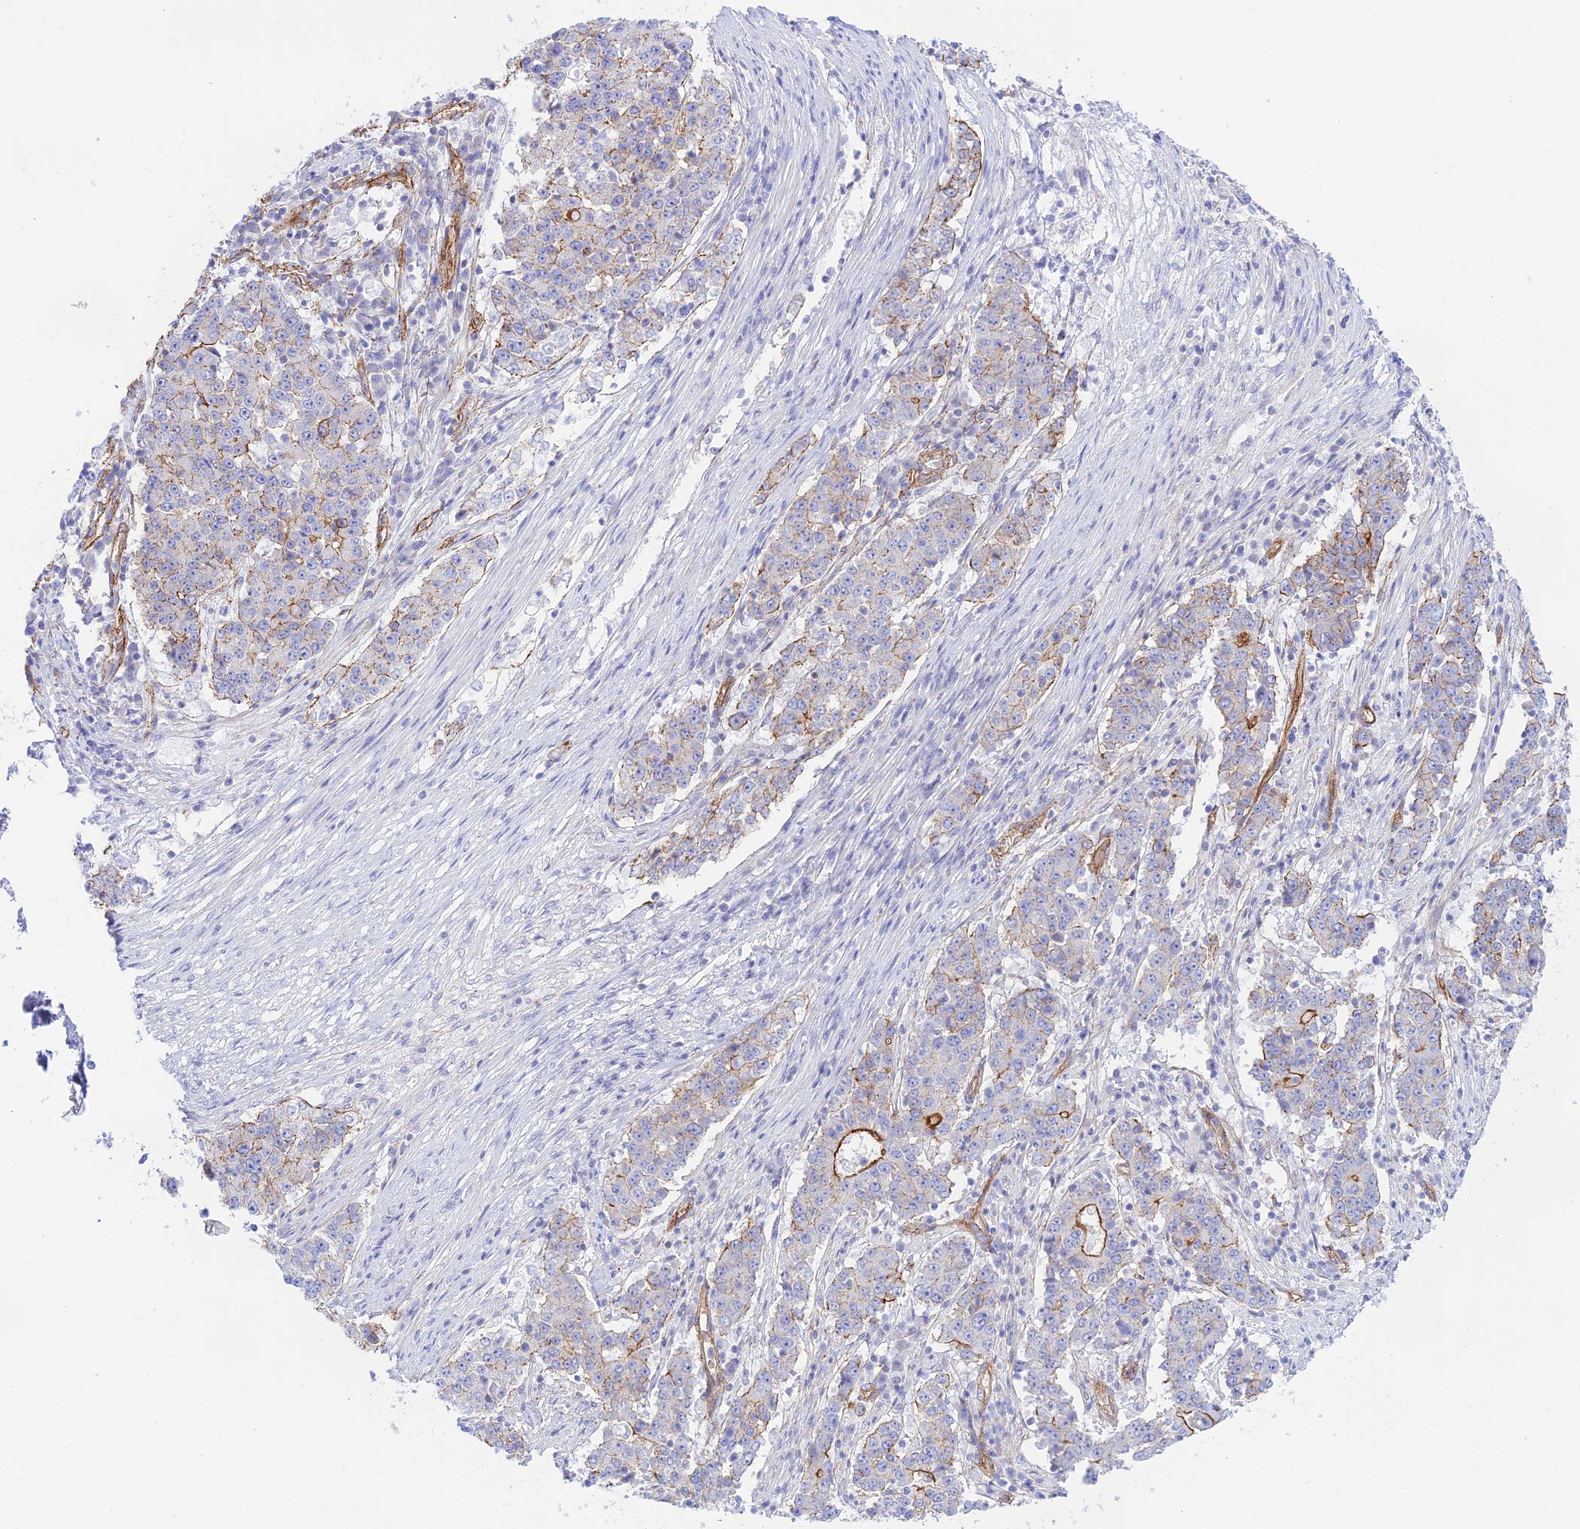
{"staining": {"intensity": "strong", "quantity": "<25%", "location": "cytoplasmic/membranous"}, "tissue": "stomach cancer", "cell_type": "Tumor cells", "image_type": "cancer", "snomed": [{"axis": "morphology", "description": "Adenocarcinoma, NOS"}, {"axis": "topography", "description": "Stomach"}], "caption": "DAB (3,3'-diaminobenzidine) immunohistochemical staining of stomach cancer (adenocarcinoma) shows strong cytoplasmic/membranous protein expression in about <25% of tumor cells.", "gene": "YPEL5", "patient": {"sex": "male", "age": 59}}